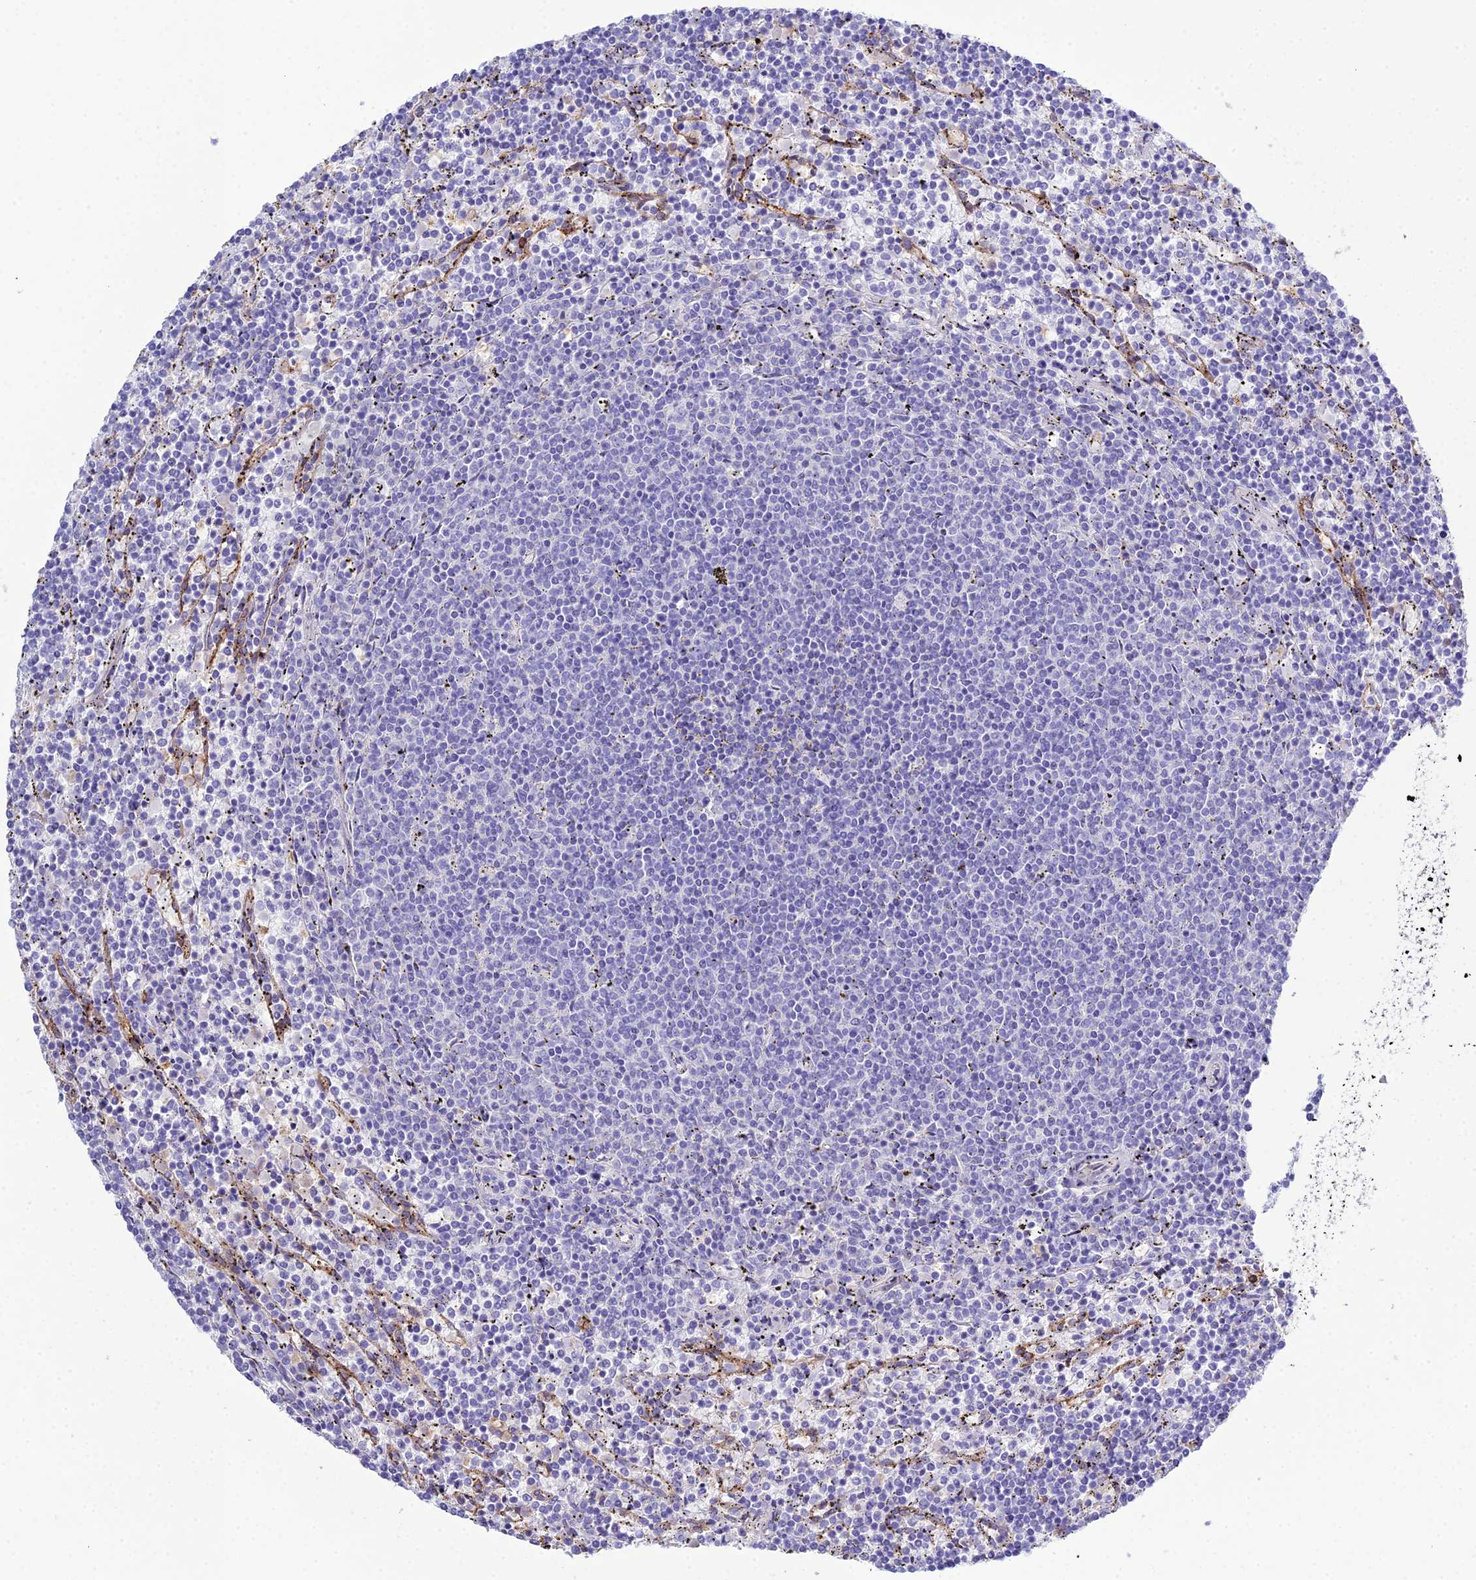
{"staining": {"intensity": "negative", "quantity": "none", "location": "none"}, "tissue": "lymphoma", "cell_type": "Tumor cells", "image_type": "cancer", "snomed": [{"axis": "morphology", "description": "Malignant lymphoma, non-Hodgkin's type, Low grade"}, {"axis": "topography", "description": "Spleen"}], "caption": "IHC image of neoplastic tissue: low-grade malignant lymphoma, non-Hodgkin's type stained with DAB (3,3'-diaminobenzidine) exhibits no significant protein positivity in tumor cells.", "gene": "OR1Q1", "patient": {"sex": "female", "age": 50}}